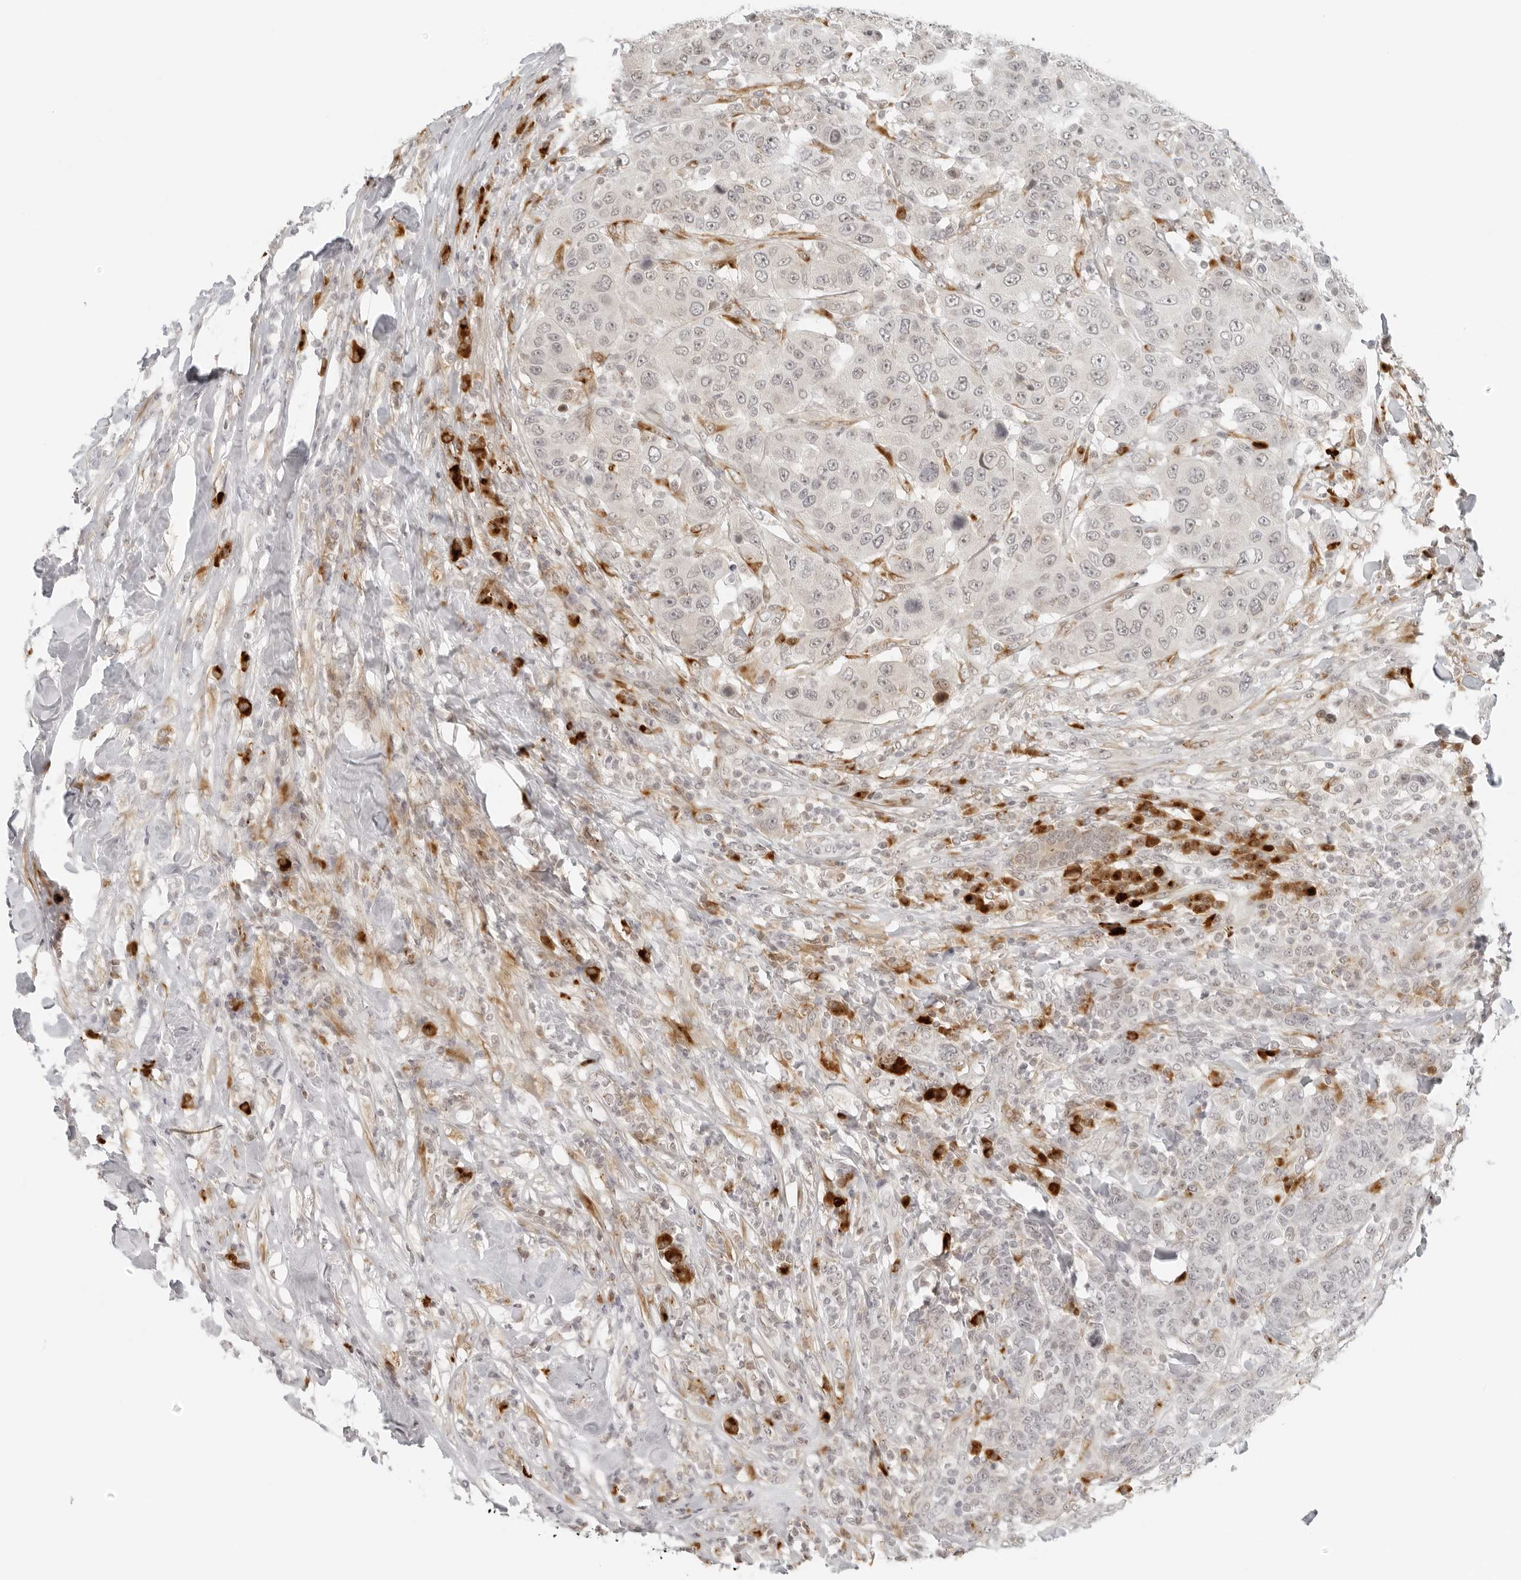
{"staining": {"intensity": "negative", "quantity": "none", "location": "none"}, "tissue": "breast cancer", "cell_type": "Tumor cells", "image_type": "cancer", "snomed": [{"axis": "morphology", "description": "Duct carcinoma"}, {"axis": "topography", "description": "Breast"}], "caption": "Immunohistochemistry (IHC) micrograph of breast cancer stained for a protein (brown), which exhibits no staining in tumor cells.", "gene": "ZNF678", "patient": {"sex": "female", "age": 37}}